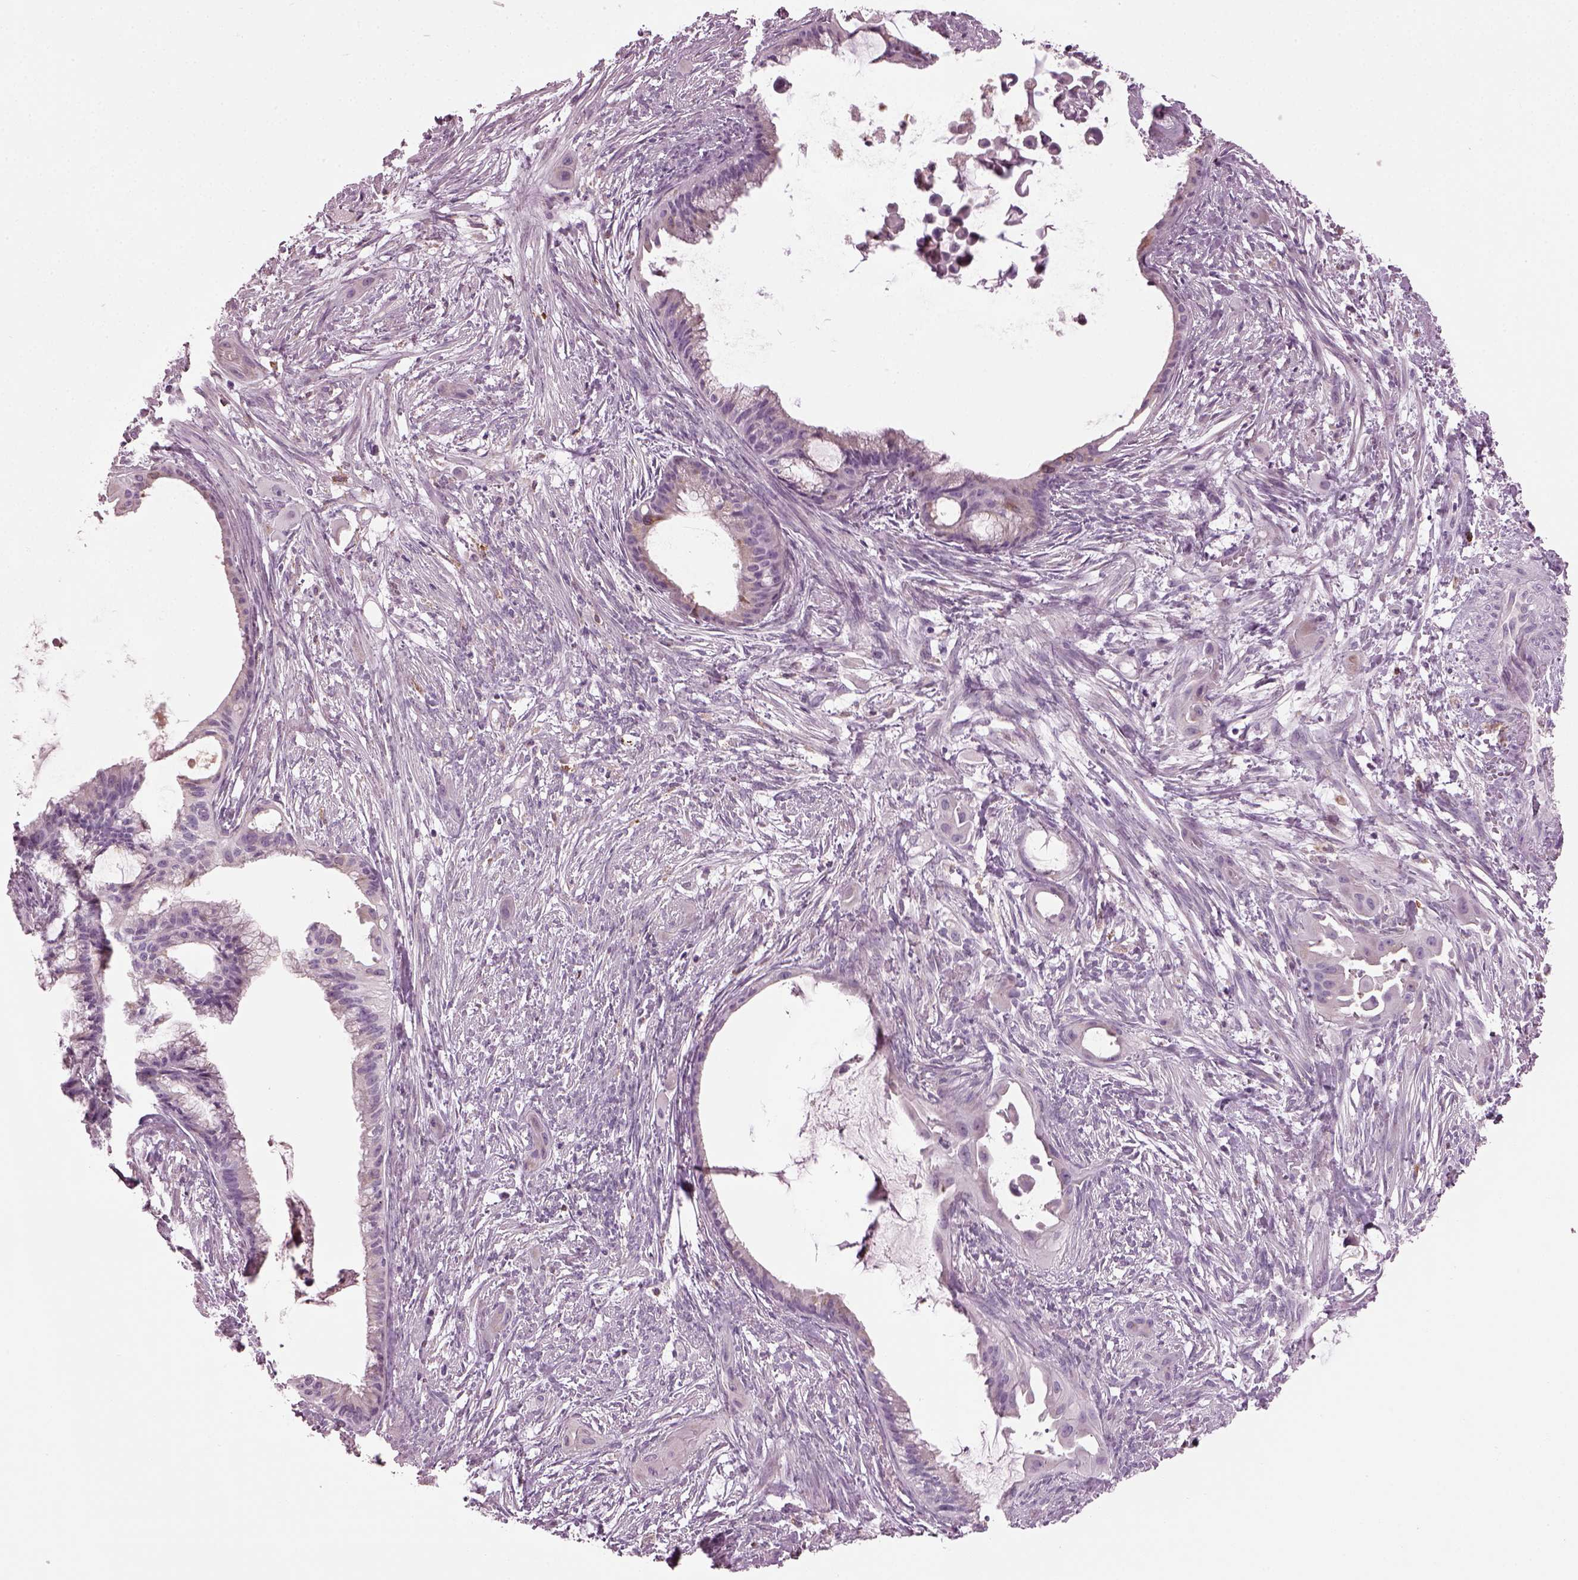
{"staining": {"intensity": "negative", "quantity": "none", "location": "none"}, "tissue": "endometrial cancer", "cell_type": "Tumor cells", "image_type": "cancer", "snomed": [{"axis": "morphology", "description": "Adenocarcinoma, NOS"}, {"axis": "topography", "description": "Endometrium"}], "caption": "Tumor cells show no significant staining in adenocarcinoma (endometrial).", "gene": "TMEM231", "patient": {"sex": "female", "age": 86}}